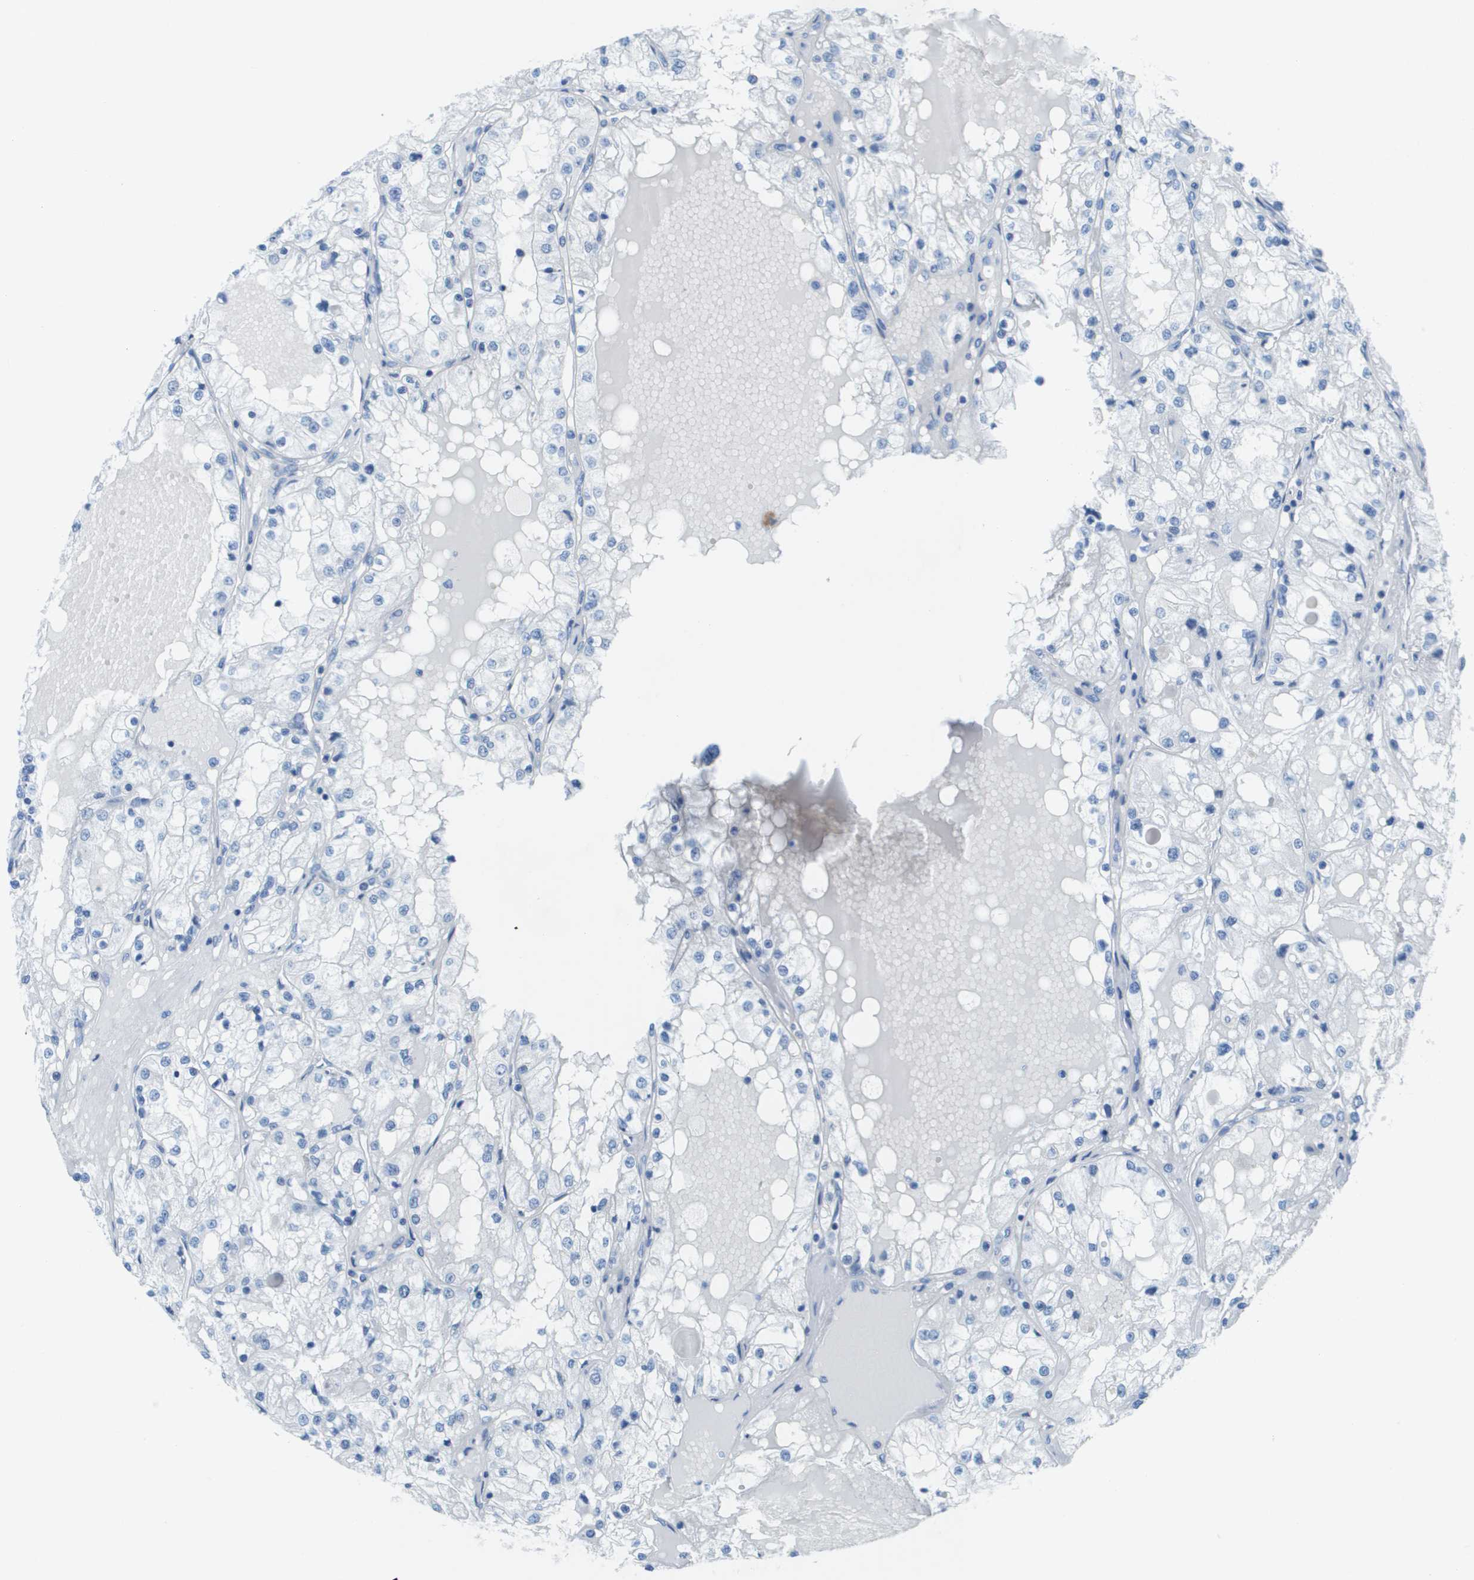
{"staining": {"intensity": "negative", "quantity": "none", "location": "none"}, "tissue": "renal cancer", "cell_type": "Tumor cells", "image_type": "cancer", "snomed": [{"axis": "morphology", "description": "Adenocarcinoma, NOS"}, {"axis": "topography", "description": "Kidney"}], "caption": "Immunohistochemical staining of human renal adenocarcinoma exhibits no significant positivity in tumor cells.", "gene": "CD46", "patient": {"sex": "male", "age": 68}}